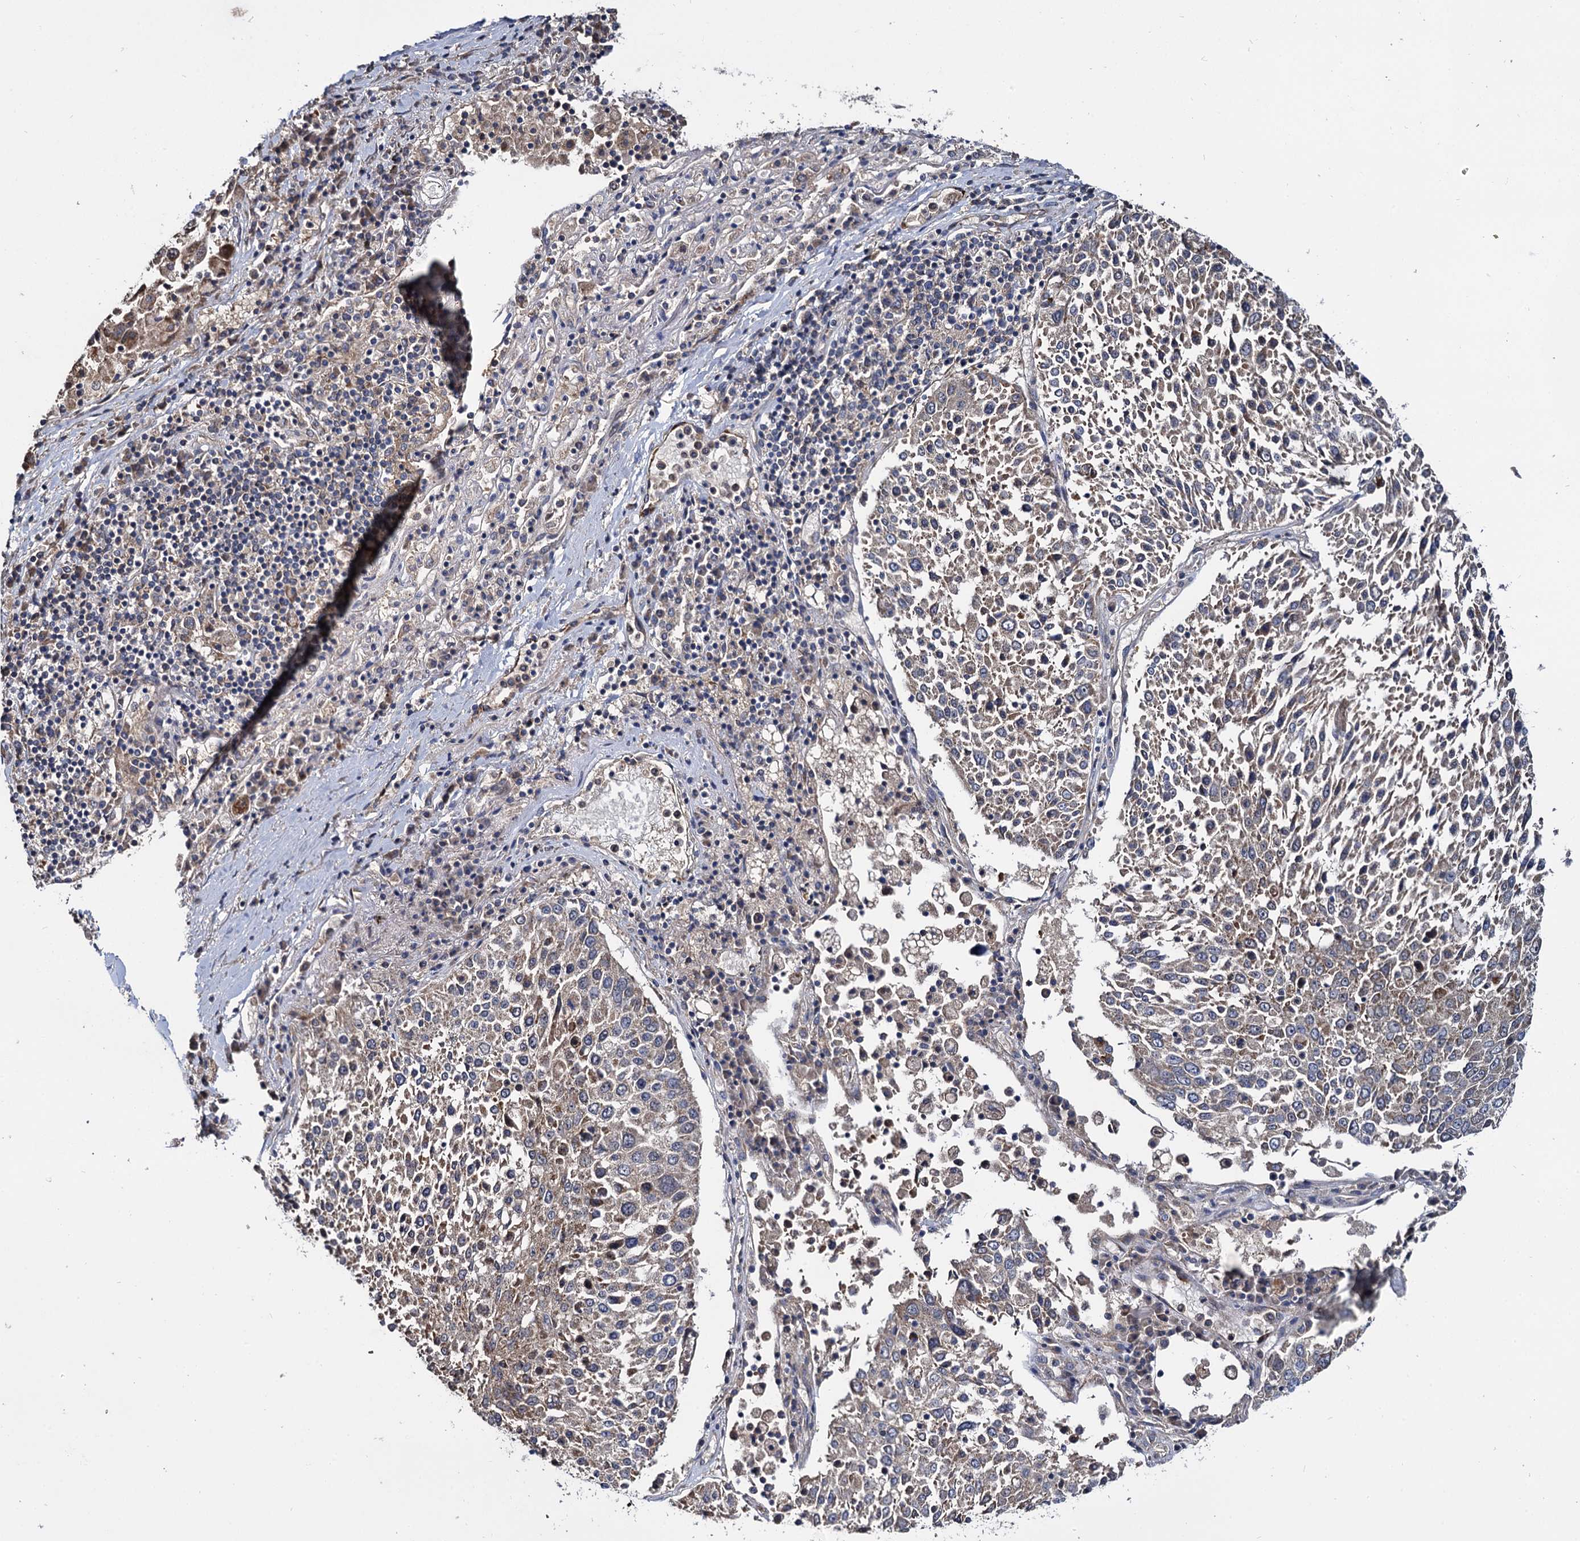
{"staining": {"intensity": "weak", "quantity": "<25%", "location": "cytoplasmic/membranous"}, "tissue": "lung cancer", "cell_type": "Tumor cells", "image_type": "cancer", "snomed": [{"axis": "morphology", "description": "Squamous cell carcinoma, NOS"}, {"axis": "topography", "description": "Lung"}], "caption": "An immunohistochemistry micrograph of lung cancer (squamous cell carcinoma) is shown. There is no staining in tumor cells of lung cancer (squamous cell carcinoma).", "gene": "CEP192", "patient": {"sex": "male", "age": 65}}